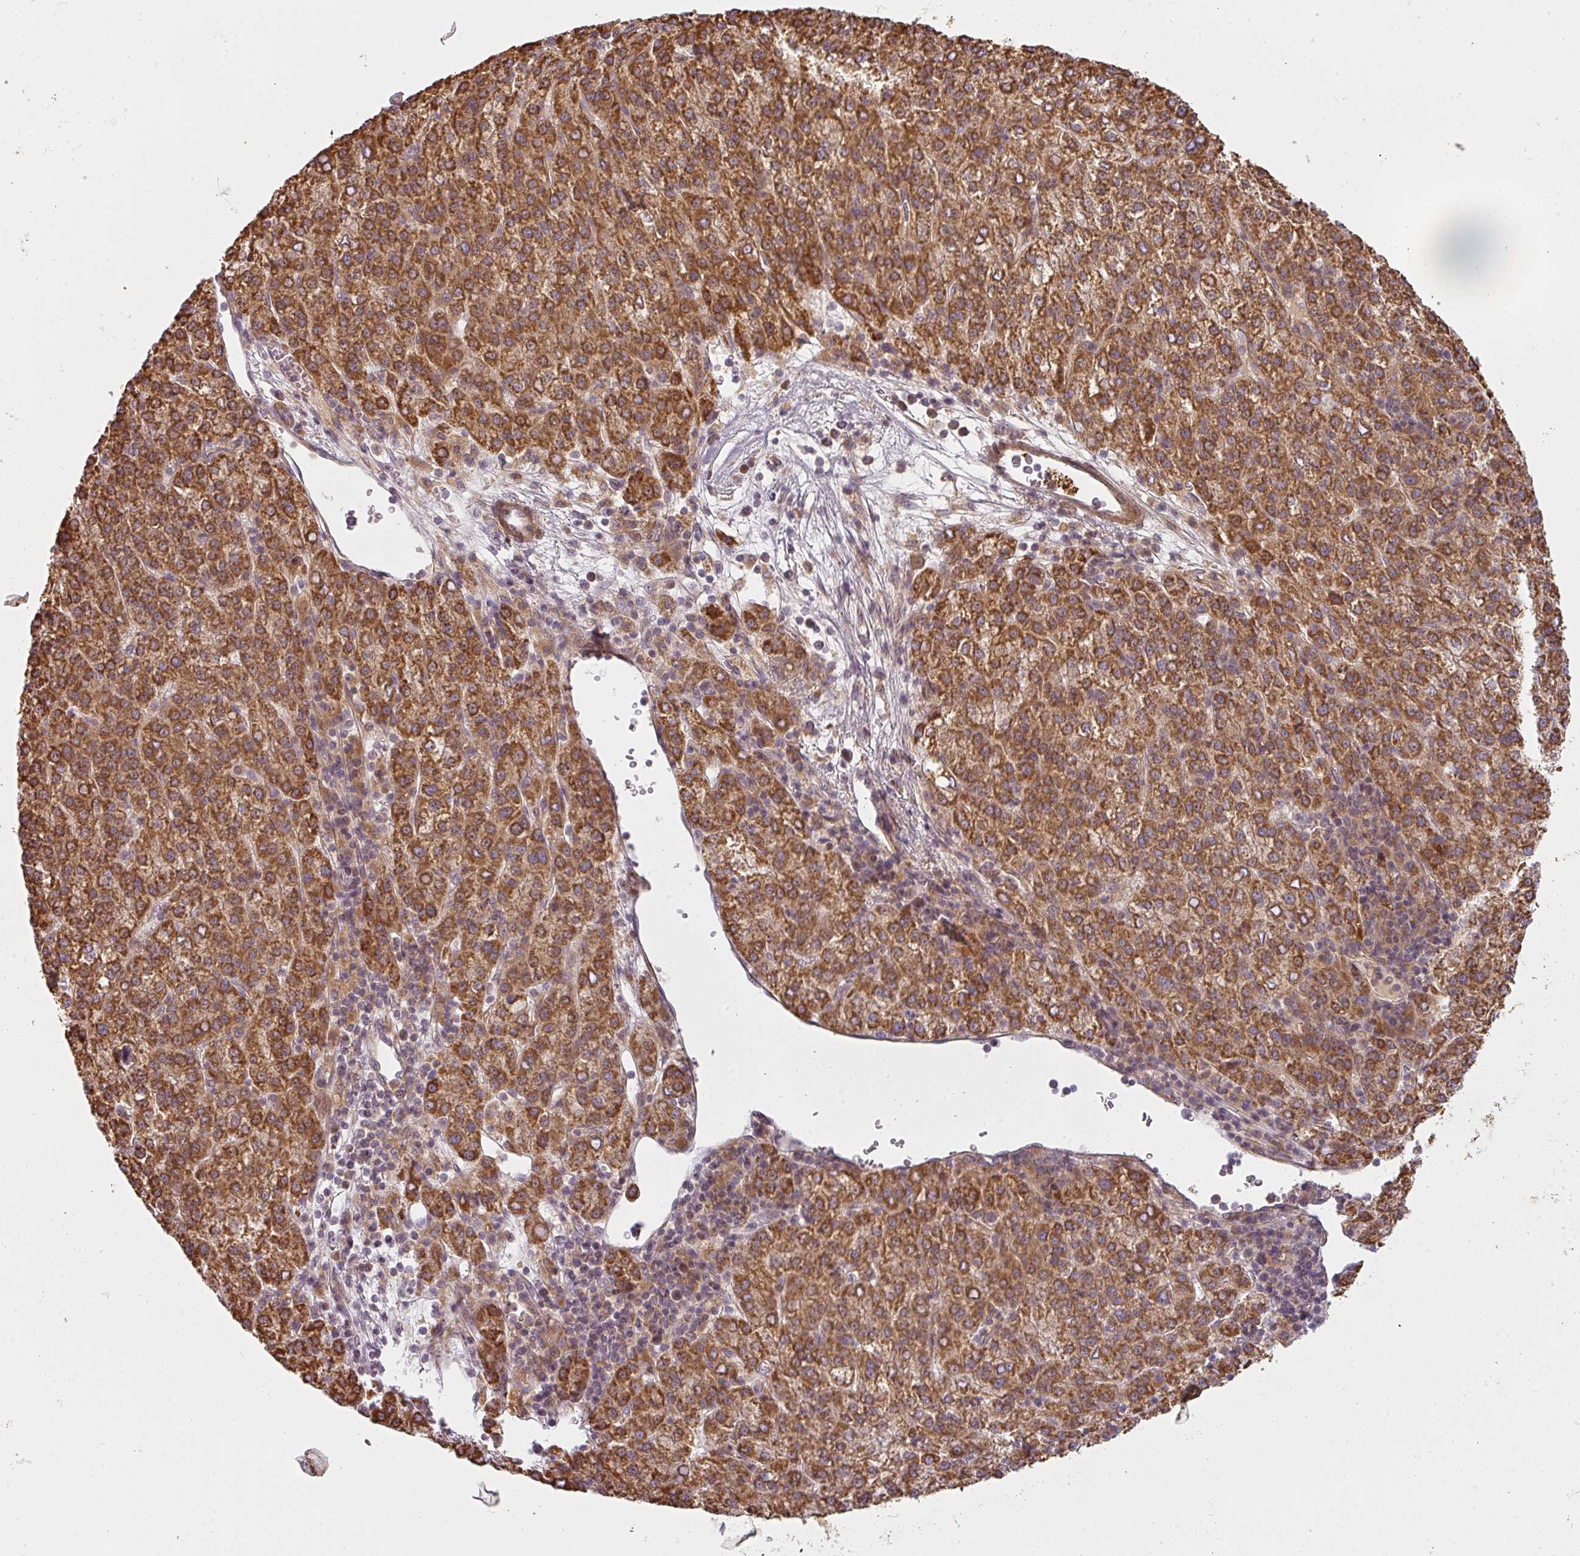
{"staining": {"intensity": "strong", "quantity": ">75%", "location": "cytoplasmic/membranous"}, "tissue": "liver cancer", "cell_type": "Tumor cells", "image_type": "cancer", "snomed": [{"axis": "morphology", "description": "Carcinoma, Hepatocellular, NOS"}, {"axis": "topography", "description": "Liver"}], "caption": "IHC (DAB (3,3'-diaminobenzidine)) staining of human liver cancer exhibits strong cytoplasmic/membranous protein expression in about >75% of tumor cells.", "gene": "CNOT1", "patient": {"sex": "female", "age": 58}}